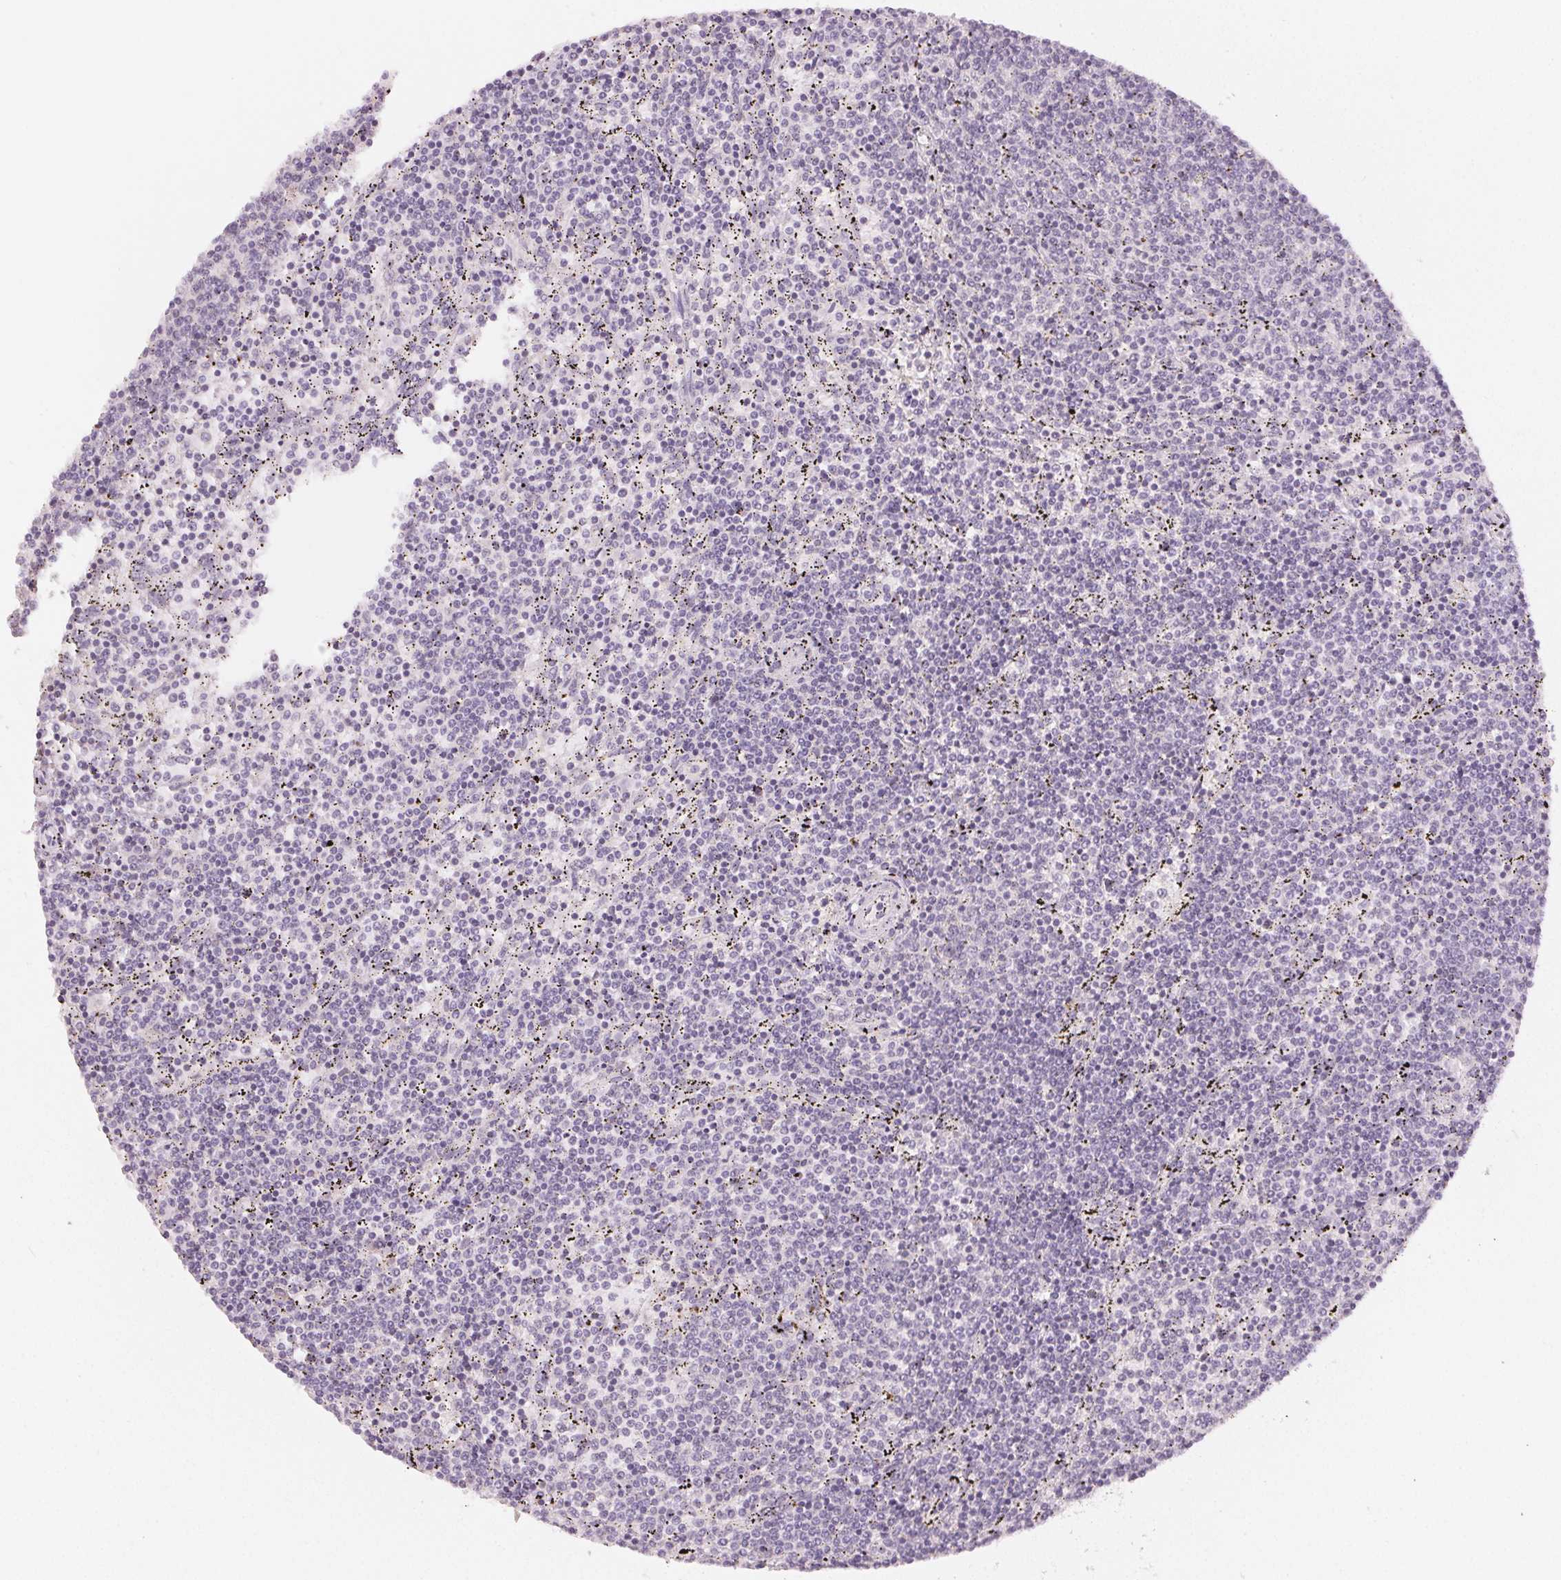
{"staining": {"intensity": "negative", "quantity": "none", "location": "none"}, "tissue": "lymphoma", "cell_type": "Tumor cells", "image_type": "cancer", "snomed": [{"axis": "morphology", "description": "Malignant lymphoma, non-Hodgkin's type, Low grade"}, {"axis": "topography", "description": "Spleen"}], "caption": "The IHC image has no significant expression in tumor cells of lymphoma tissue.", "gene": "LVRN", "patient": {"sex": "female", "age": 50}}